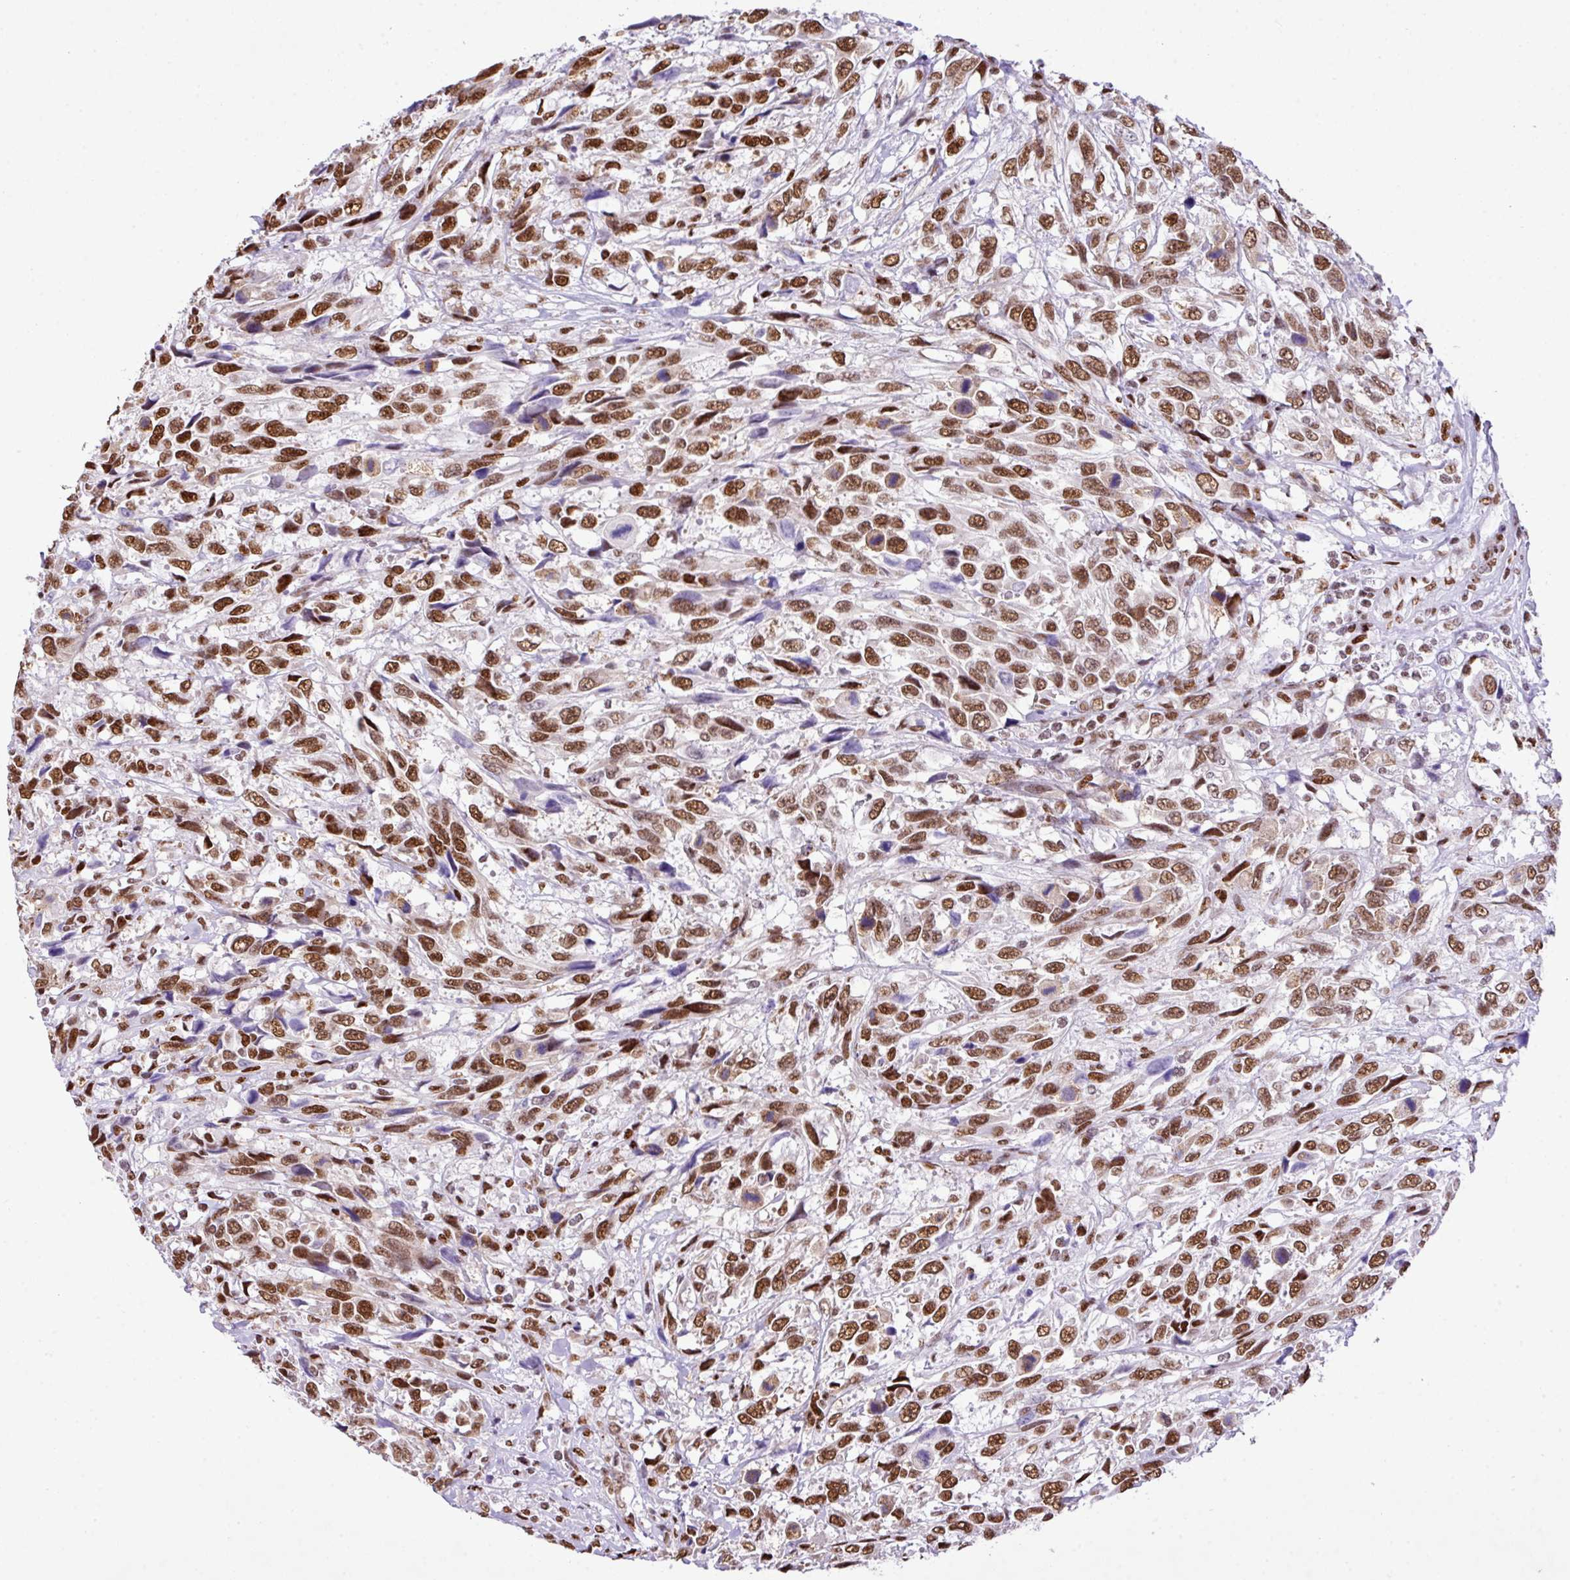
{"staining": {"intensity": "moderate", "quantity": ">75%", "location": "nuclear"}, "tissue": "urothelial cancer", "cell_type": "Tumor cells", "image_type": "cancer", "snomed": [{"axis": "morphology", "description": "Urothelial carcinoma, High grade"}, {"axis": "topography", "description": "Urinary bladder"}], "caption": "Immunohistochemical staining of human urothelial carcinoma (high-grade) shows medium levels of moderate nuclear protein positivity in about >75% of tumor cells. Nuclei are stained in blue.", "gene": "RARG", "patient": {"sex": "female", "age": 70}}